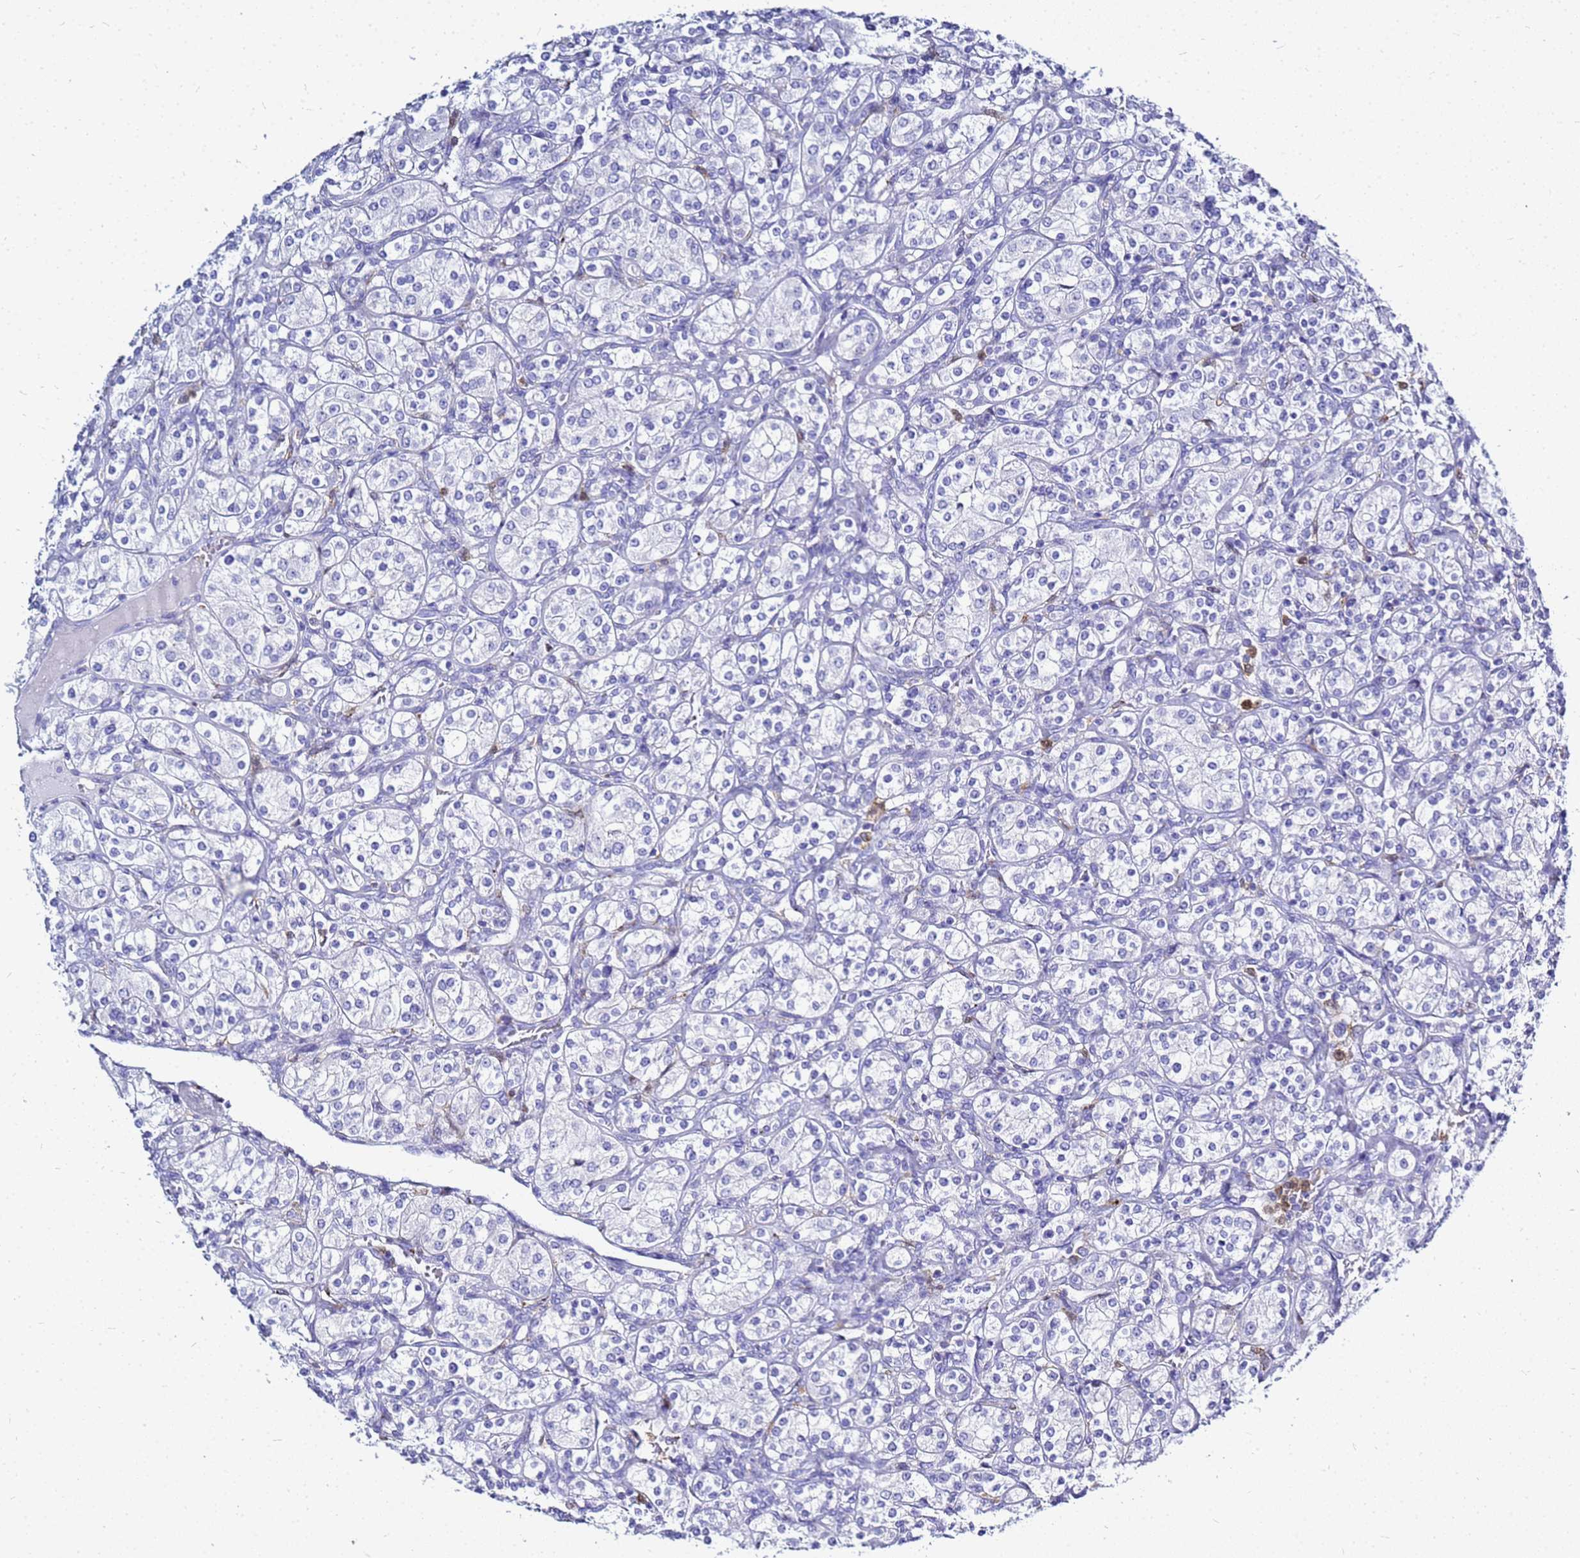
{"staining": {"intensity": "negative", "quantity": "none", "location": "none"}, "tissue": "renal cancer", "cell_type": "Tumor cells", "image_type": "cancer", "snomed": [{"axis": "morphology", "description": "Adenocarcinoma, NOS"}, {"axis": "topography", "description": "Kidney"}], "caption": "Renal adenocarcinoma was stained to show a protein in brown. There is no significant staining in tumor cells. (DAB immunohistochemistry (IHC), high magnification).", "gene": "CSTA", "patient": {"sex": "male", "age": 77}}